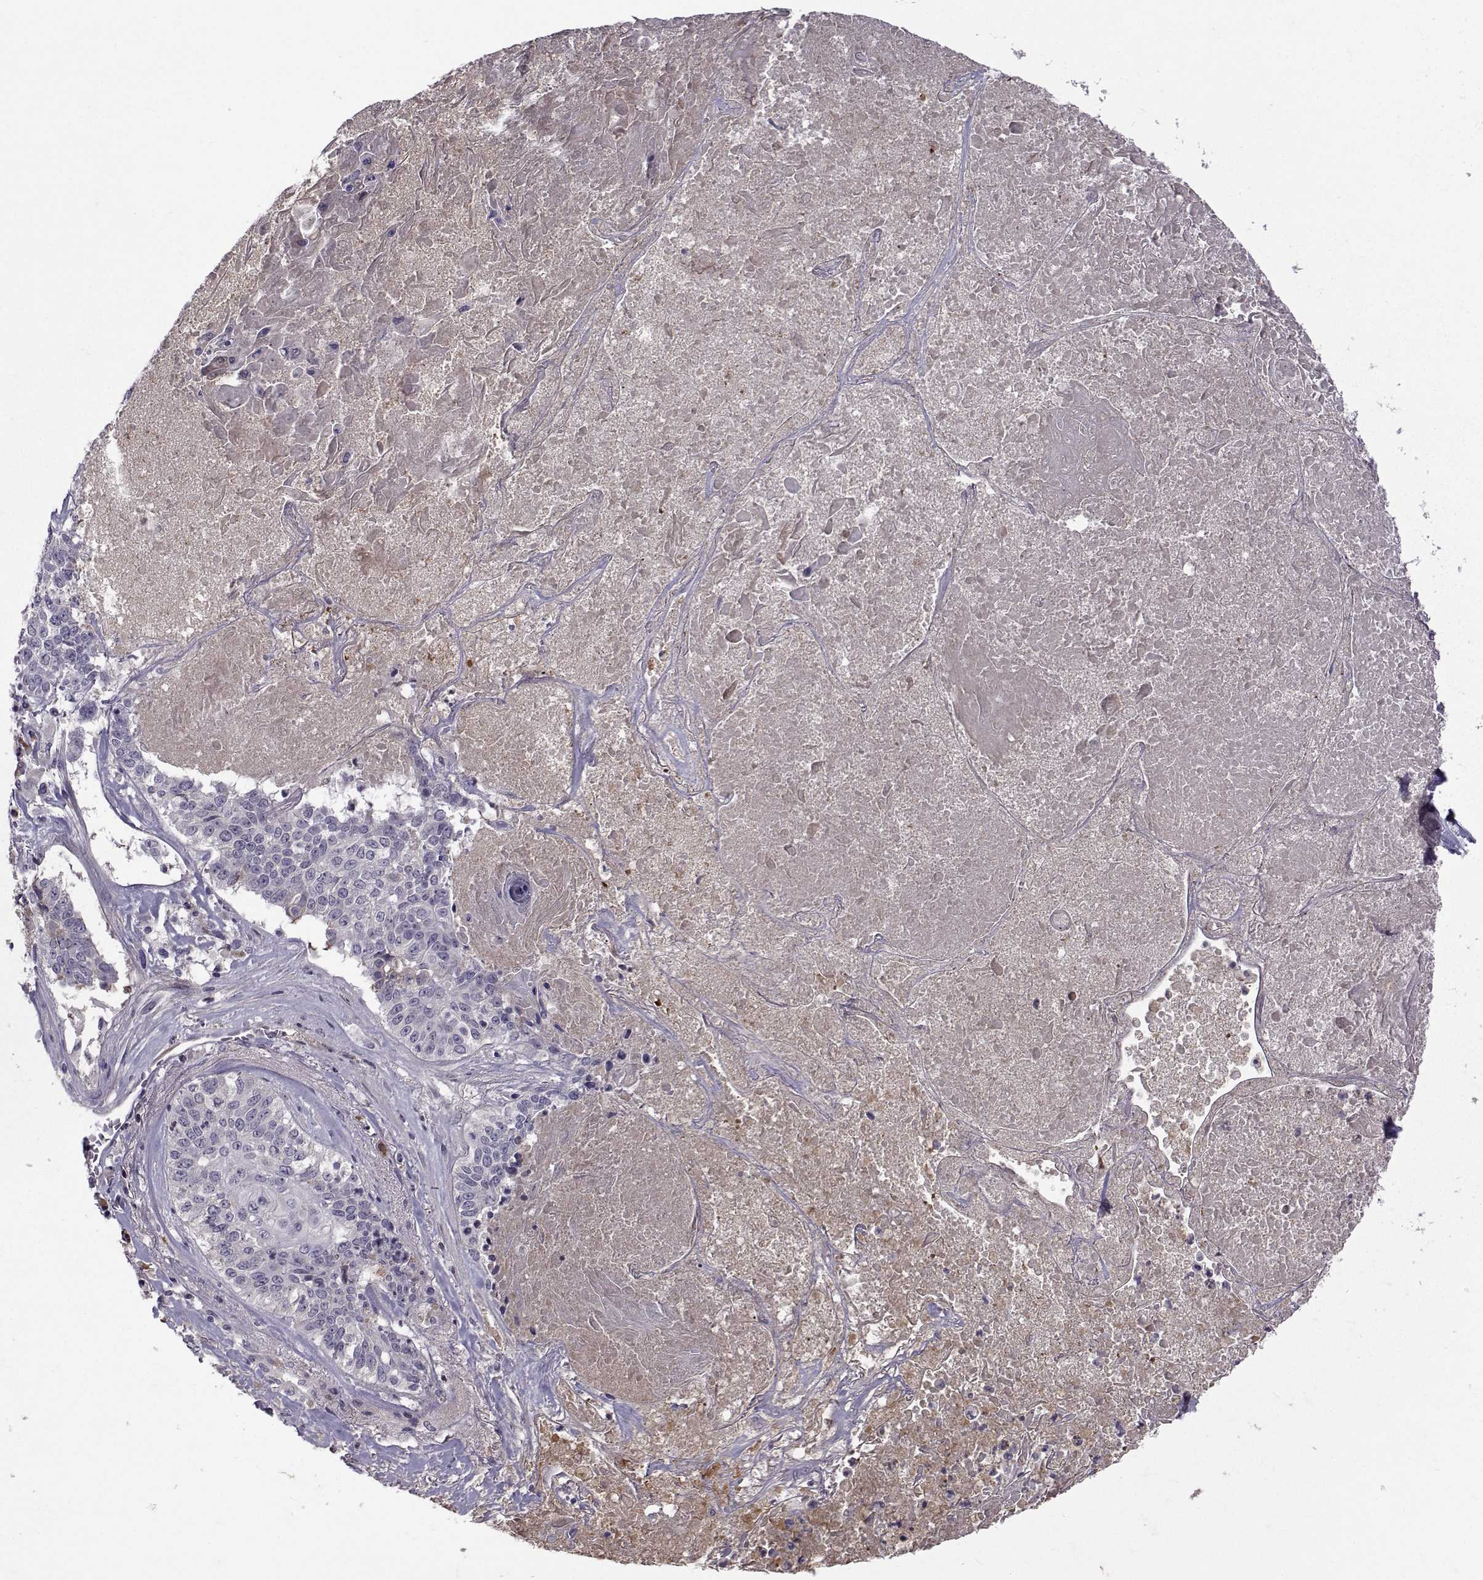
{"staining": {"intensity": "negative", "quantity": "none", "location": "none"}, "tissue": "lung cancer", "cell_type": "Tumor cells", "image_type": "cancer", "snomed": [{"axis": "morphology", "description": "Squamous cell carcinoma, NOS"}, {"axis": "topography", "description": "Lung"}], "caption": "A photomicrograph of lung cancer (squamous cell carcinoma) stained for a protein exhibits no brown staining in tumor cells. (DAB (3,3'-diaminobenzidine) immunohistochemistry, high magnification).", "gene": "TNFRSF11B", "patient": {"sex": "male", "age": 64}}